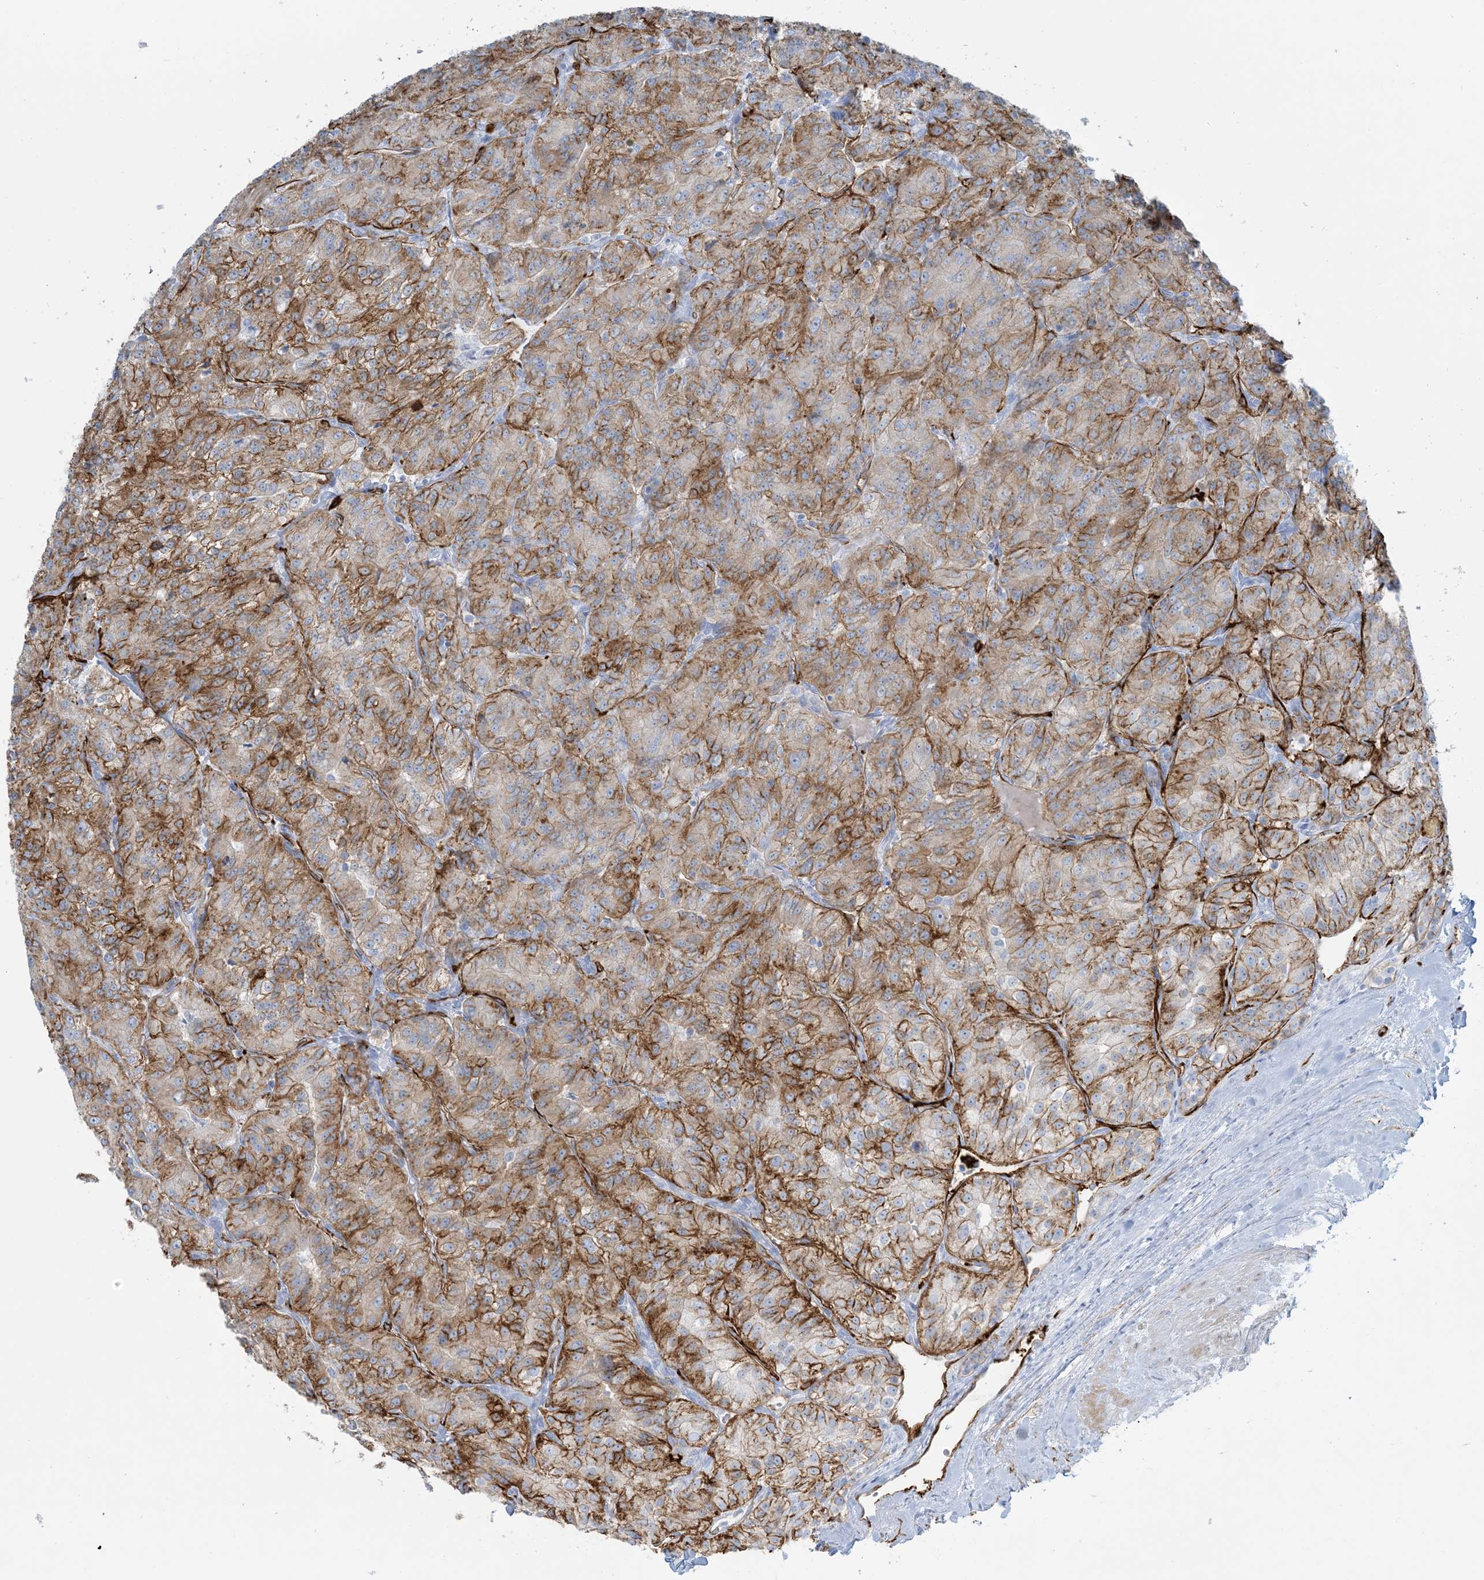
{"staining": {"intensity": "moderate", "quantity": ">75%", "location": "cytoplasmic/membranous"}, "tissue": "renal cancer", "cell_type": "Tumor cells", "image_type": "cancer", "snomed": [{"axis": "morphology", "description": "Adenocarcinoma, NOS"}, {"axis": "topography", "description": "Kidney"}], "caption": "Immunohistochemical staining of renal cancer (adenocarcinoma) reveals medium levels of moderate cytoplasmic/membranous protein expression in about >75% of tumor cells.", "gene": "EPS8L3", "patient": {"sex": "female", "age": 63}}